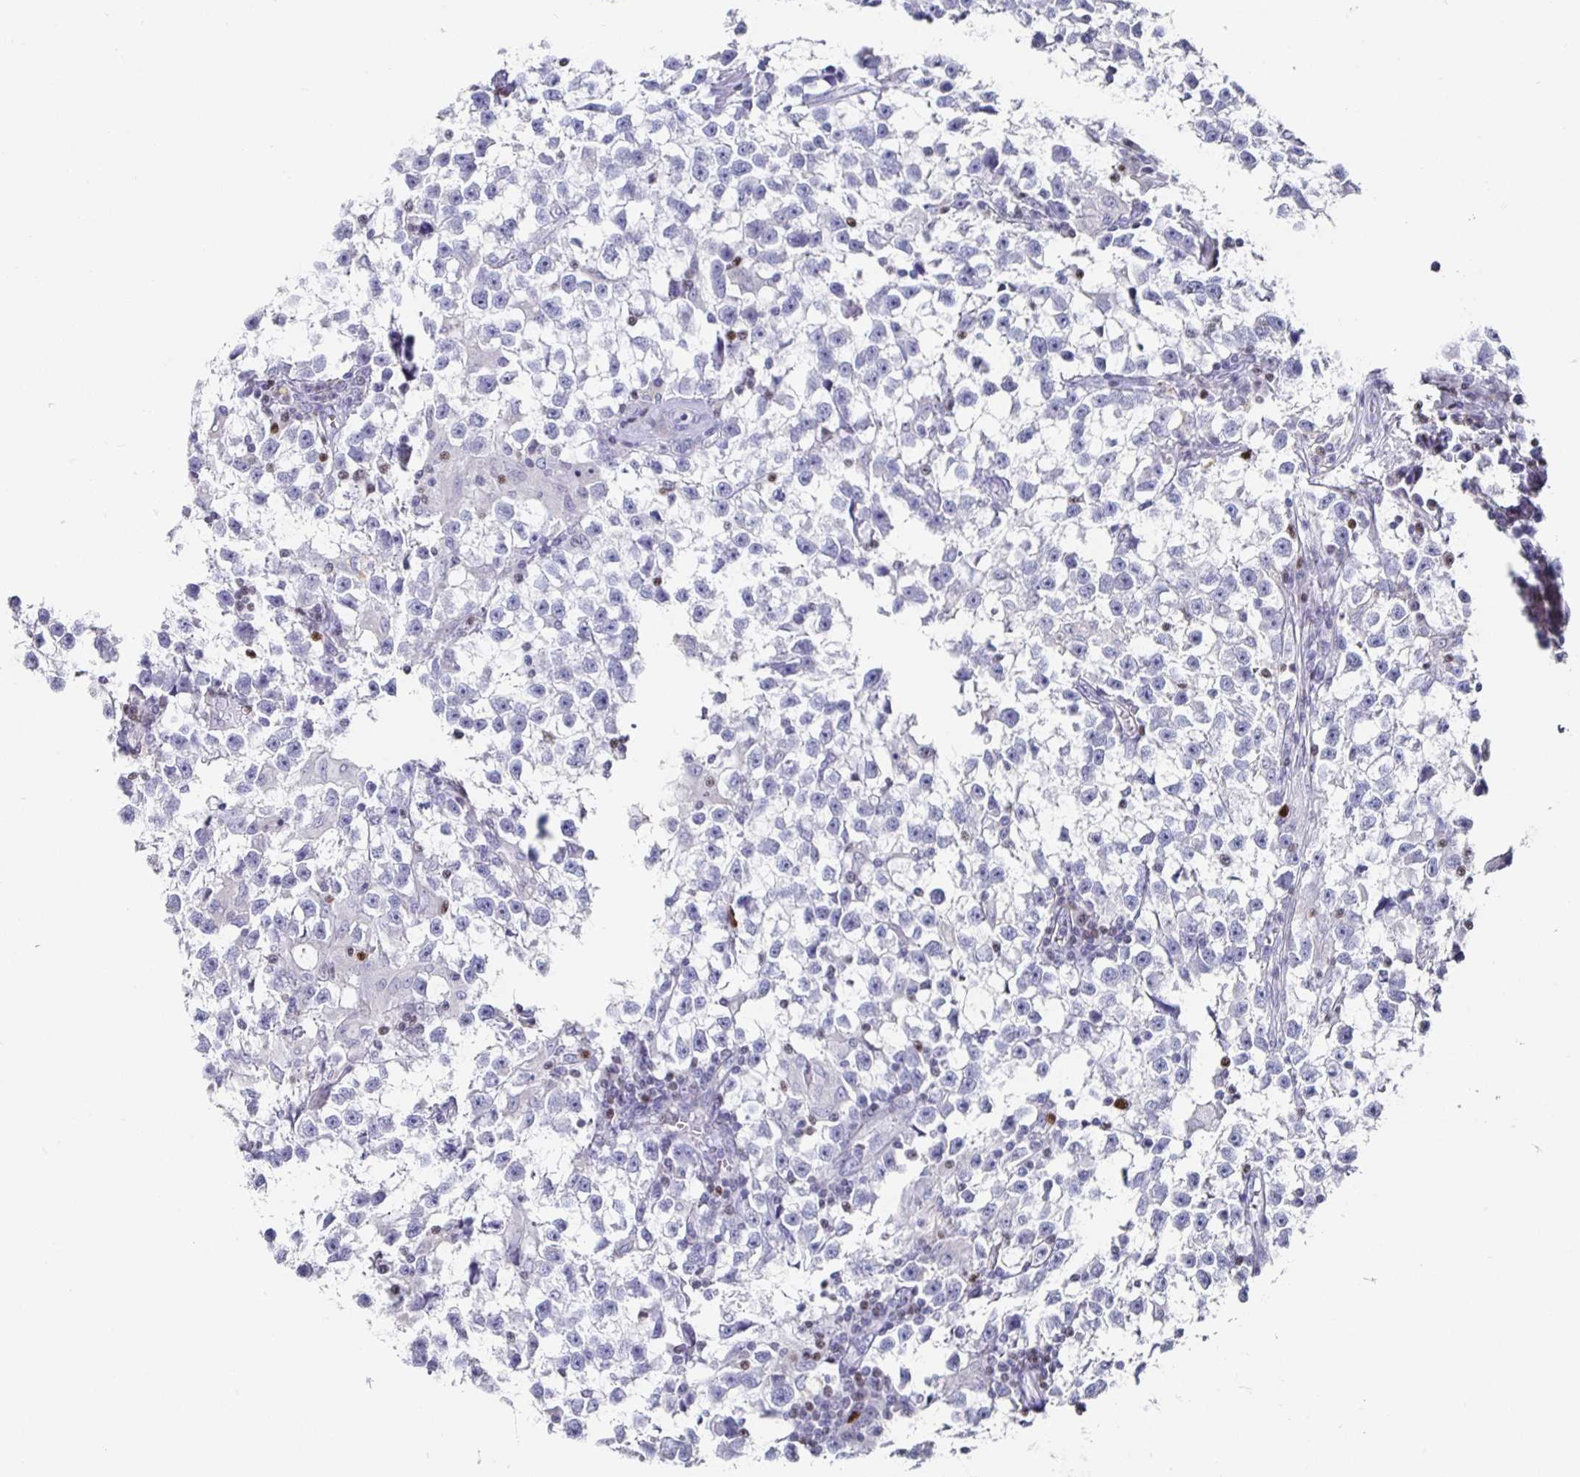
{"staining": {"intensity": "negative", "quantity": "none", "location": "none"}, "tissue": "testis cancer", "cell_type": "Tumor cells", "image_type": "cancer", "snomed": [{"axis": "morphology", "description": "Seminoma, NOS"}, {"axis": "topography", "description": "Testis"}], "caption": "DAB (3,3'-diaminobenzidine) immunohistochemical staining of testis cancer (seminoma) exhibits no significant positivity in tumor cells.", "gene": "RUNX2", "patient": {"sex": "male", "age": 31}}